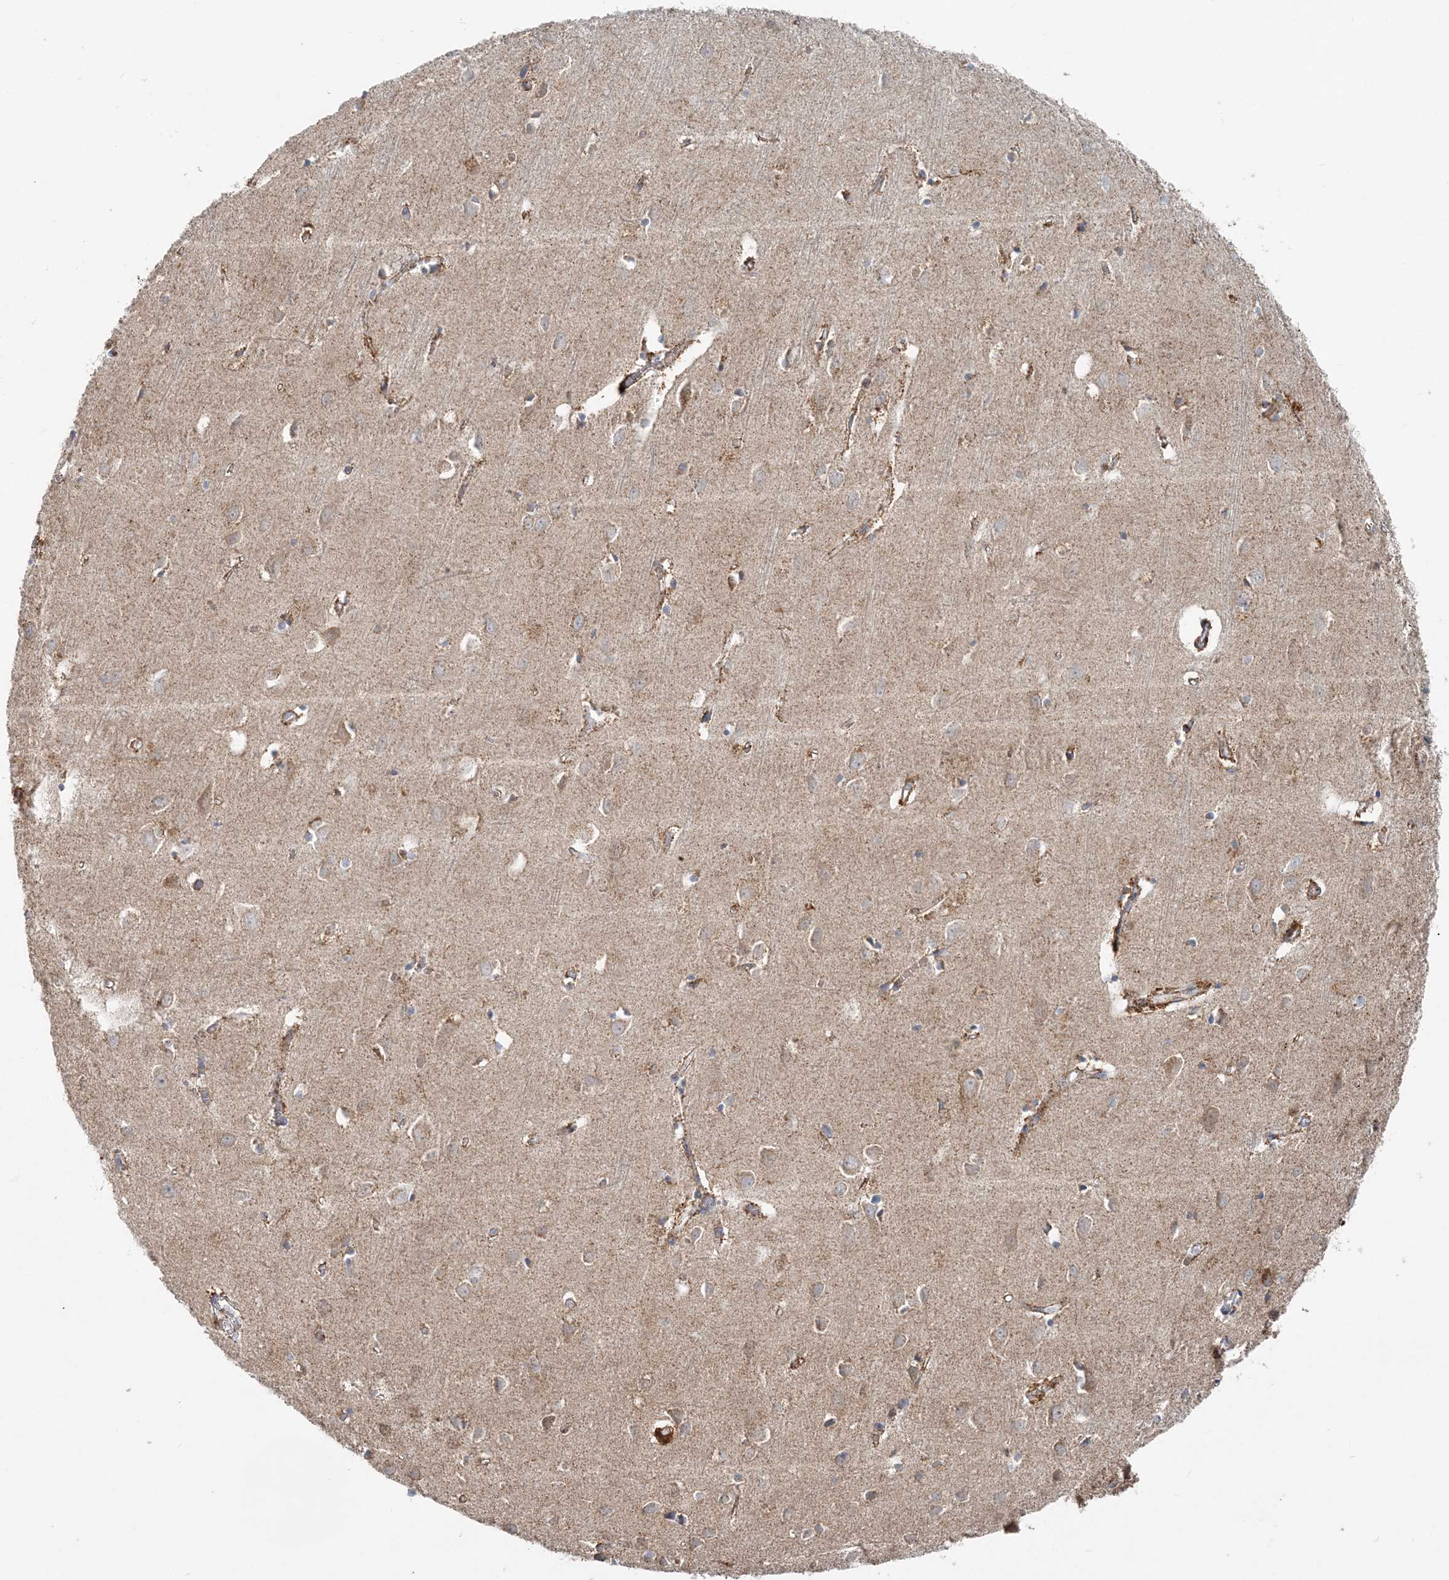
{"staining": {"intensity": "moderate", "quantity": ">75%", "location": "cytoplasmic/membranous"}, "tissue": "cerebral cortex", "cell_type": "Endothelial cells", "image_type": "normal", "snomed": [{"axis": "morphology", "description": "Normal tissue, NOS"}, {"axis": "topography", "description": "Cerebral cortex"}], "caption": "Immunohistochemical staining of benign cerebral cortex shows medium levels of moderate cytoplasmic/membranous expression in approximately >75% of endothelial cells.", "gene": "PCCB", "patient": {"sex": "female", "age": 64}}